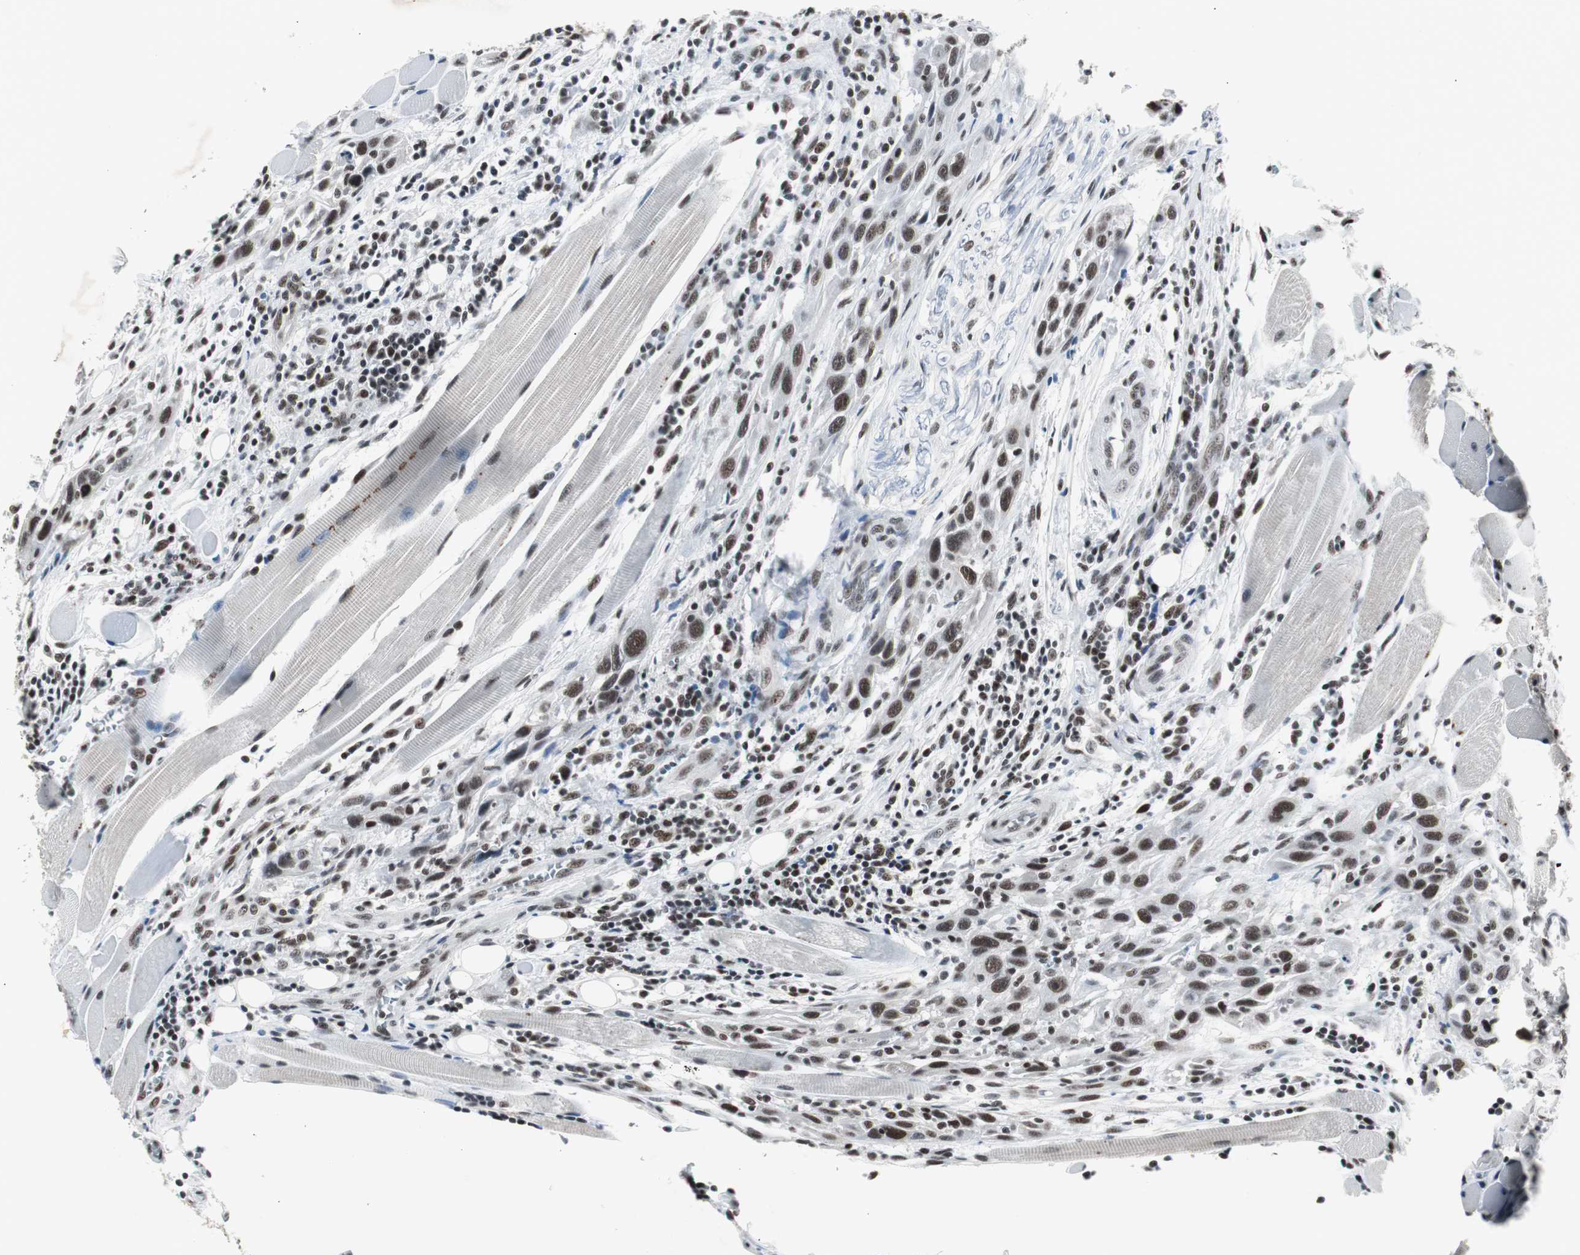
{"staining": {"intensity": "strong", "quantity": ">75%", "location": "nuclear"}, "tissue": "head and neck cancer", "cell_type": "Tumor cells", "image_type": "cancer", "snomed": [{"axis": "morphology", "description": "Squamous cell carcinoma, NOS"}, {"axis": "topography", "description": "Oral tissue"}, {"axis": "topography", "description": "Head-Neck"}], "caption": "The immunohistochemical stain highlights strong nuclear expression in tumor cells of squamous cell carcinoma (head and neck) tissue.", "gene": "XRCC1", "patient": {"sex": "female", "age": 50}}